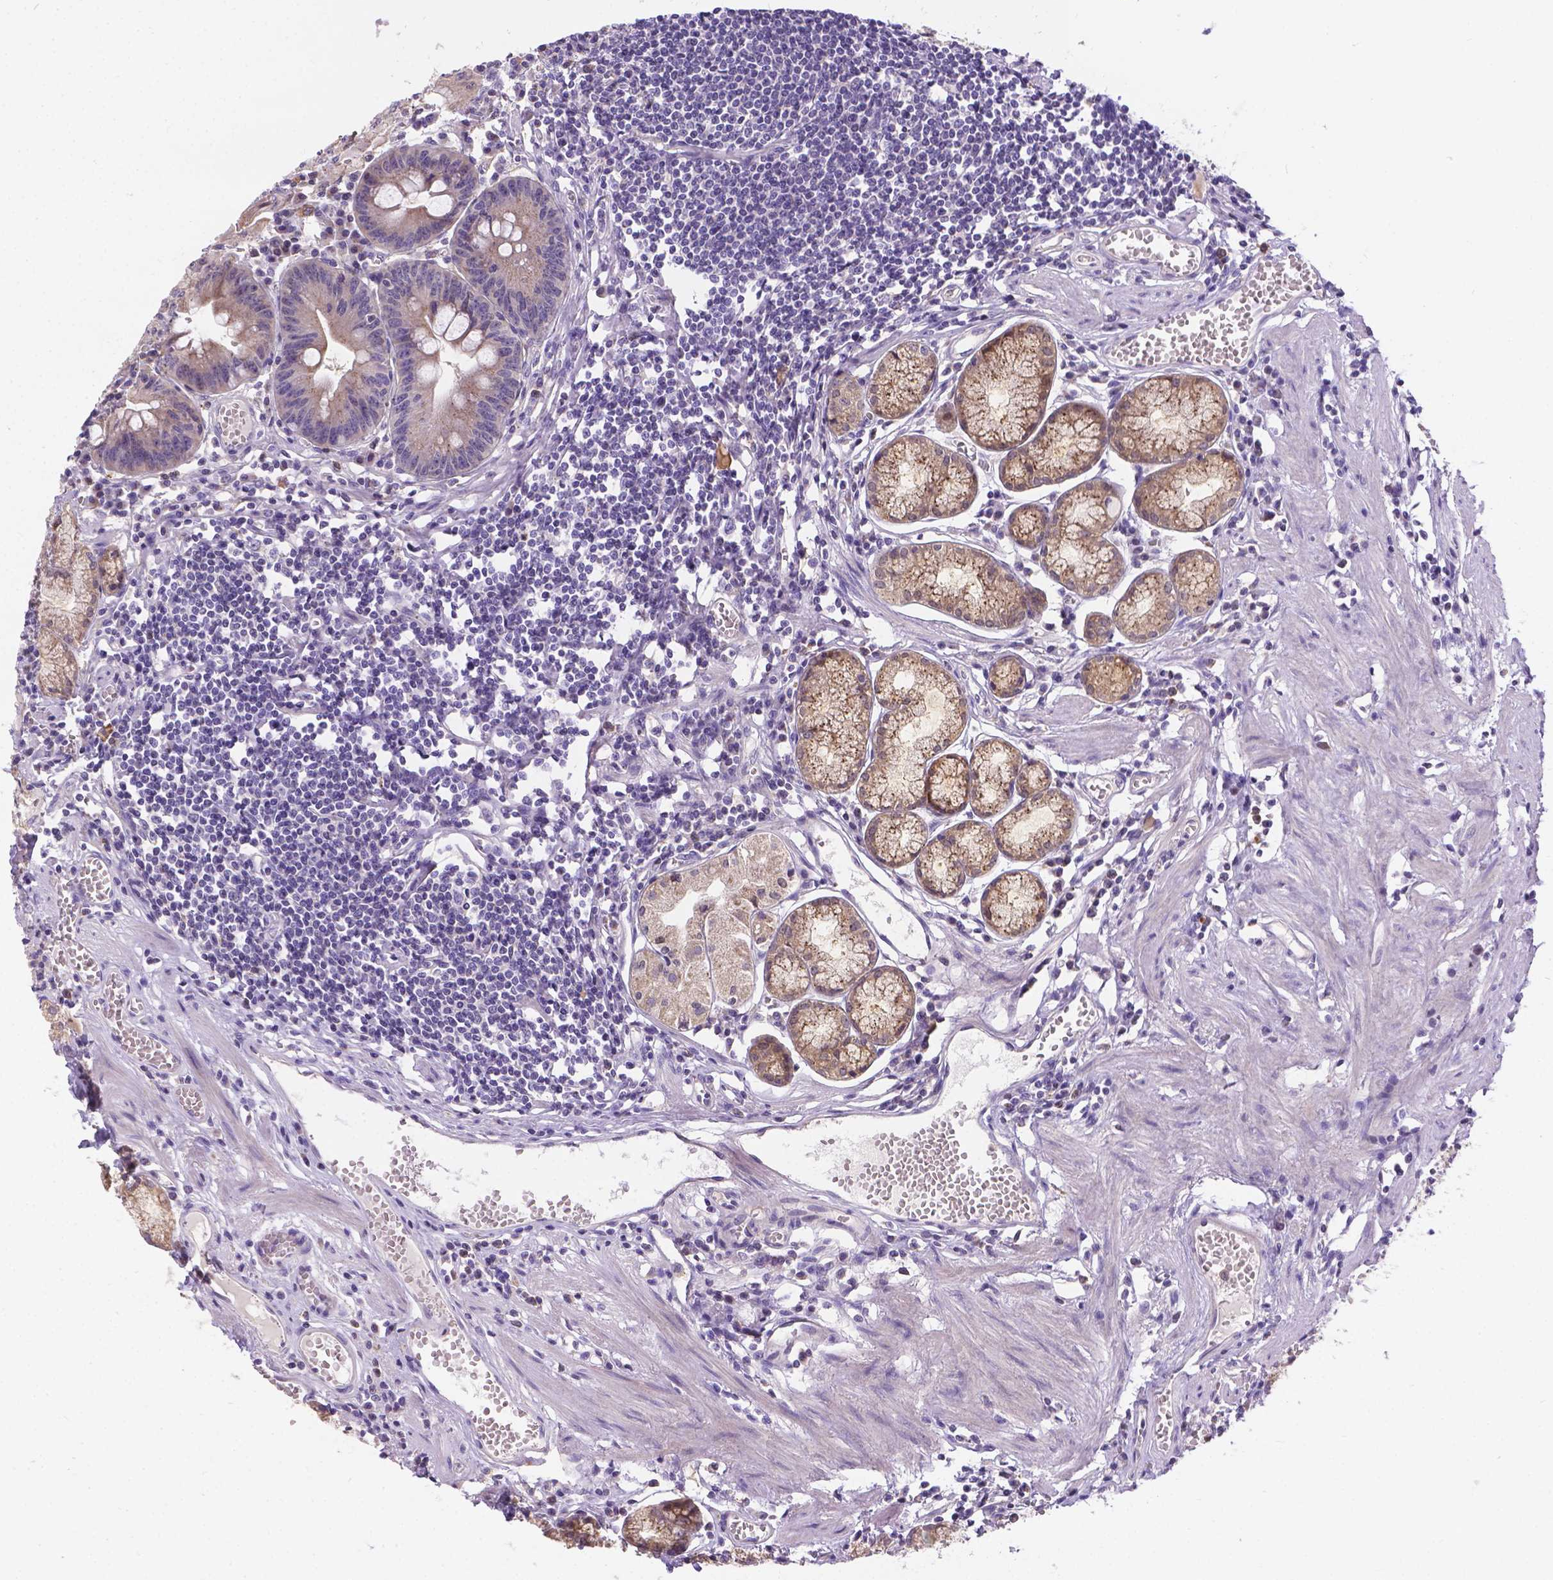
{"staining": {"intensity": "weak", "quantity": ">75%", "location": "cytoplasmic/membranous"}, "tissue": "stomach", "cell_type": "Glandular cells", "image_type": "normal", "snomed": [{"axis": "morphology", "description": "Normal tissue, NOS"}, {"axis": "topography", "description": "Stomach"}], "caption": "Protein staining of unremarkable stomach displays weak cytoplasmic/membranous positivity in about >75% of glandular cells. Ihc stains the protein in brown and the nuclei are stained blue.", "gene": "TM4SF18", "patient": {"sex": "male", "age": 55}}